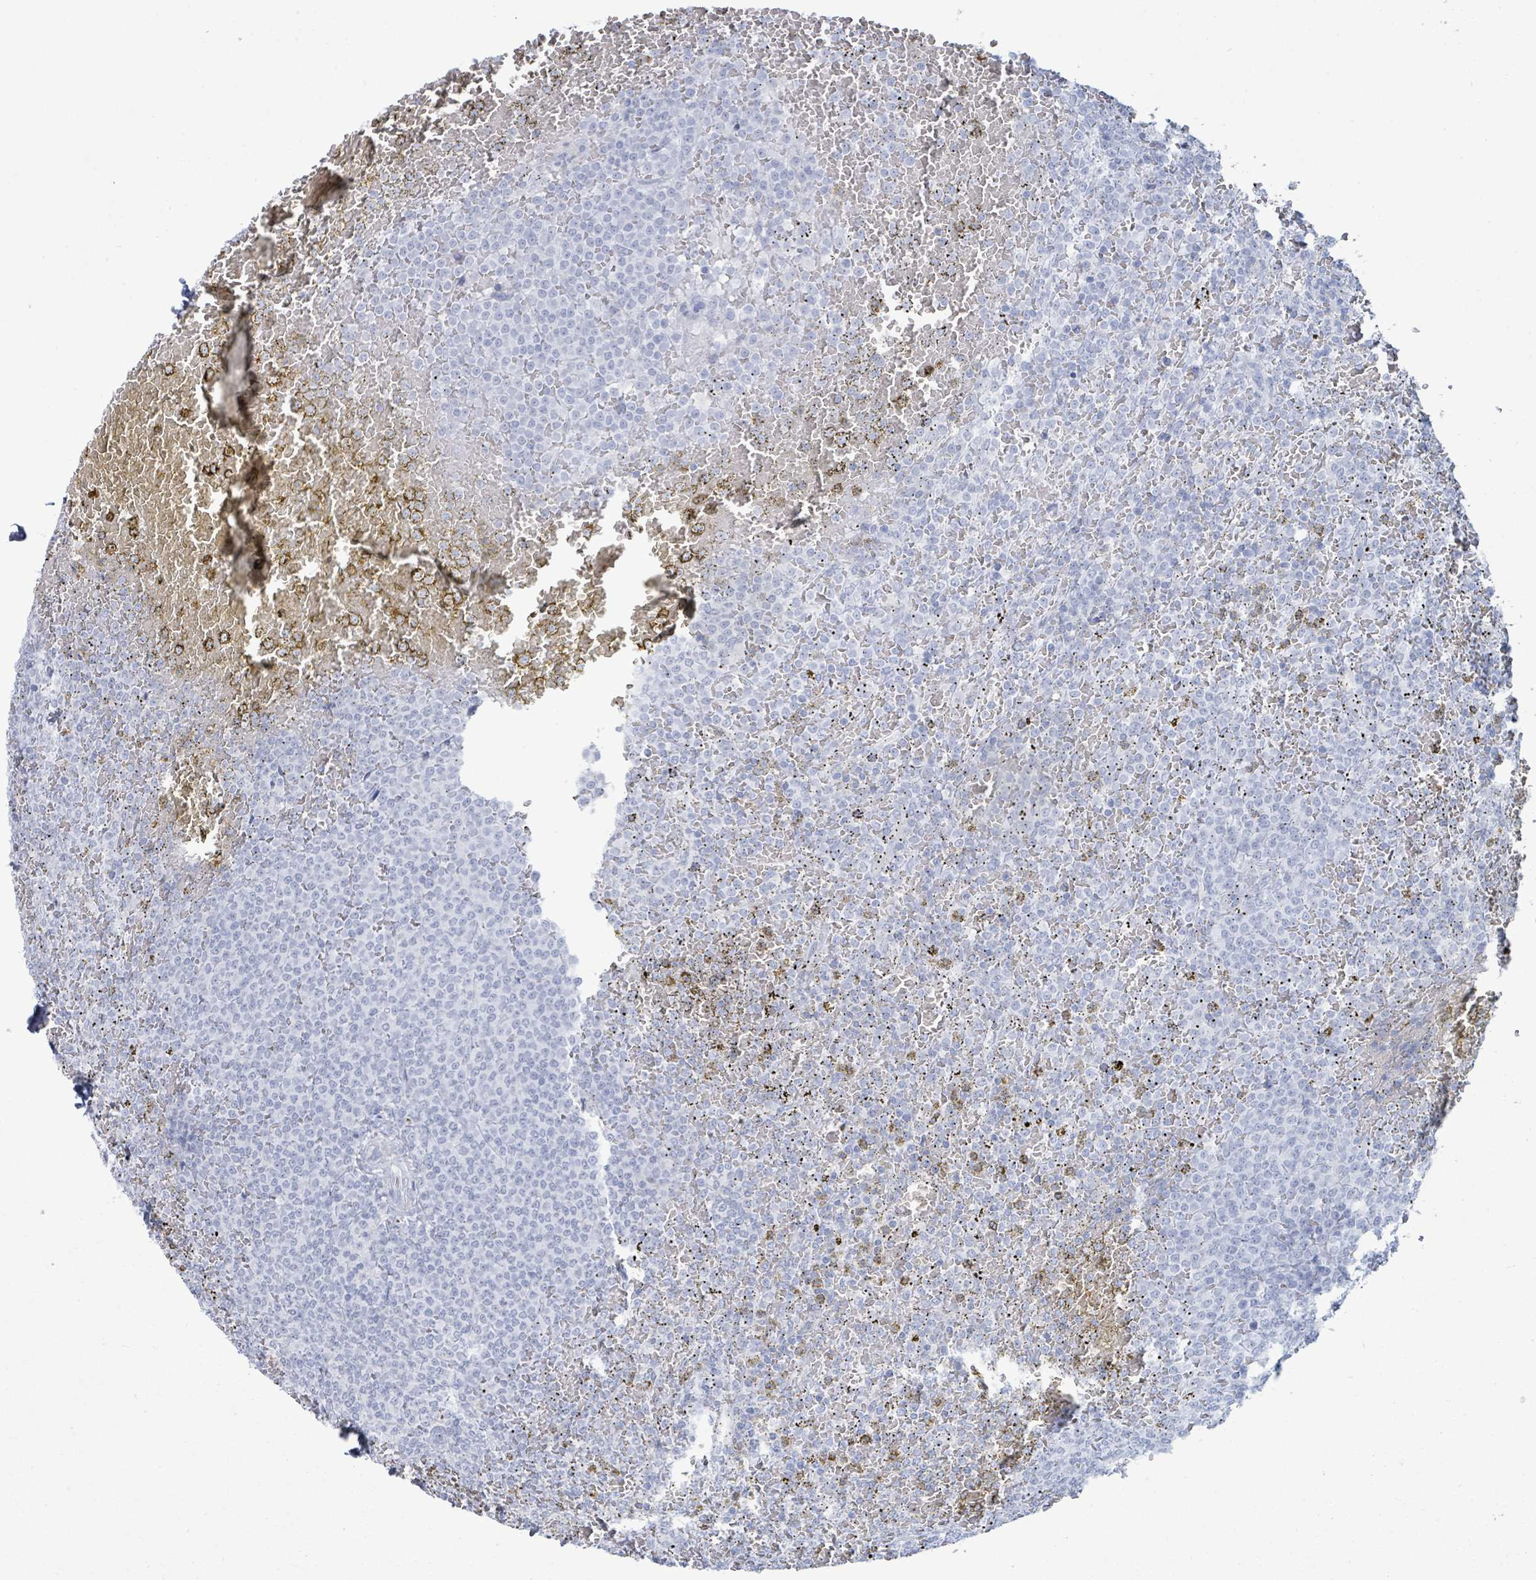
{"staining": {"intensity": "negative", "quantity": "none", "location": "none"}, "tissue": "lymphoma", "cell_type": "Tumor cells", "image_type": "cancer", "snomed": [{"axis": "morphology", "description": "Malignant lymphoma, non-Hodgkin's type, Low grade"}, {"axis": "topography", "description": "Spleen"}], "caption": "High magnification brightfield microscopy of lymphoma stained with DAB (3,3'-diaminobenzidine) (brown) and counterstained with hematoxylin (blue): tumor cells show no significant expression.", "gene": "PGA3", "patient": {"sex": "male", "age": 60}}